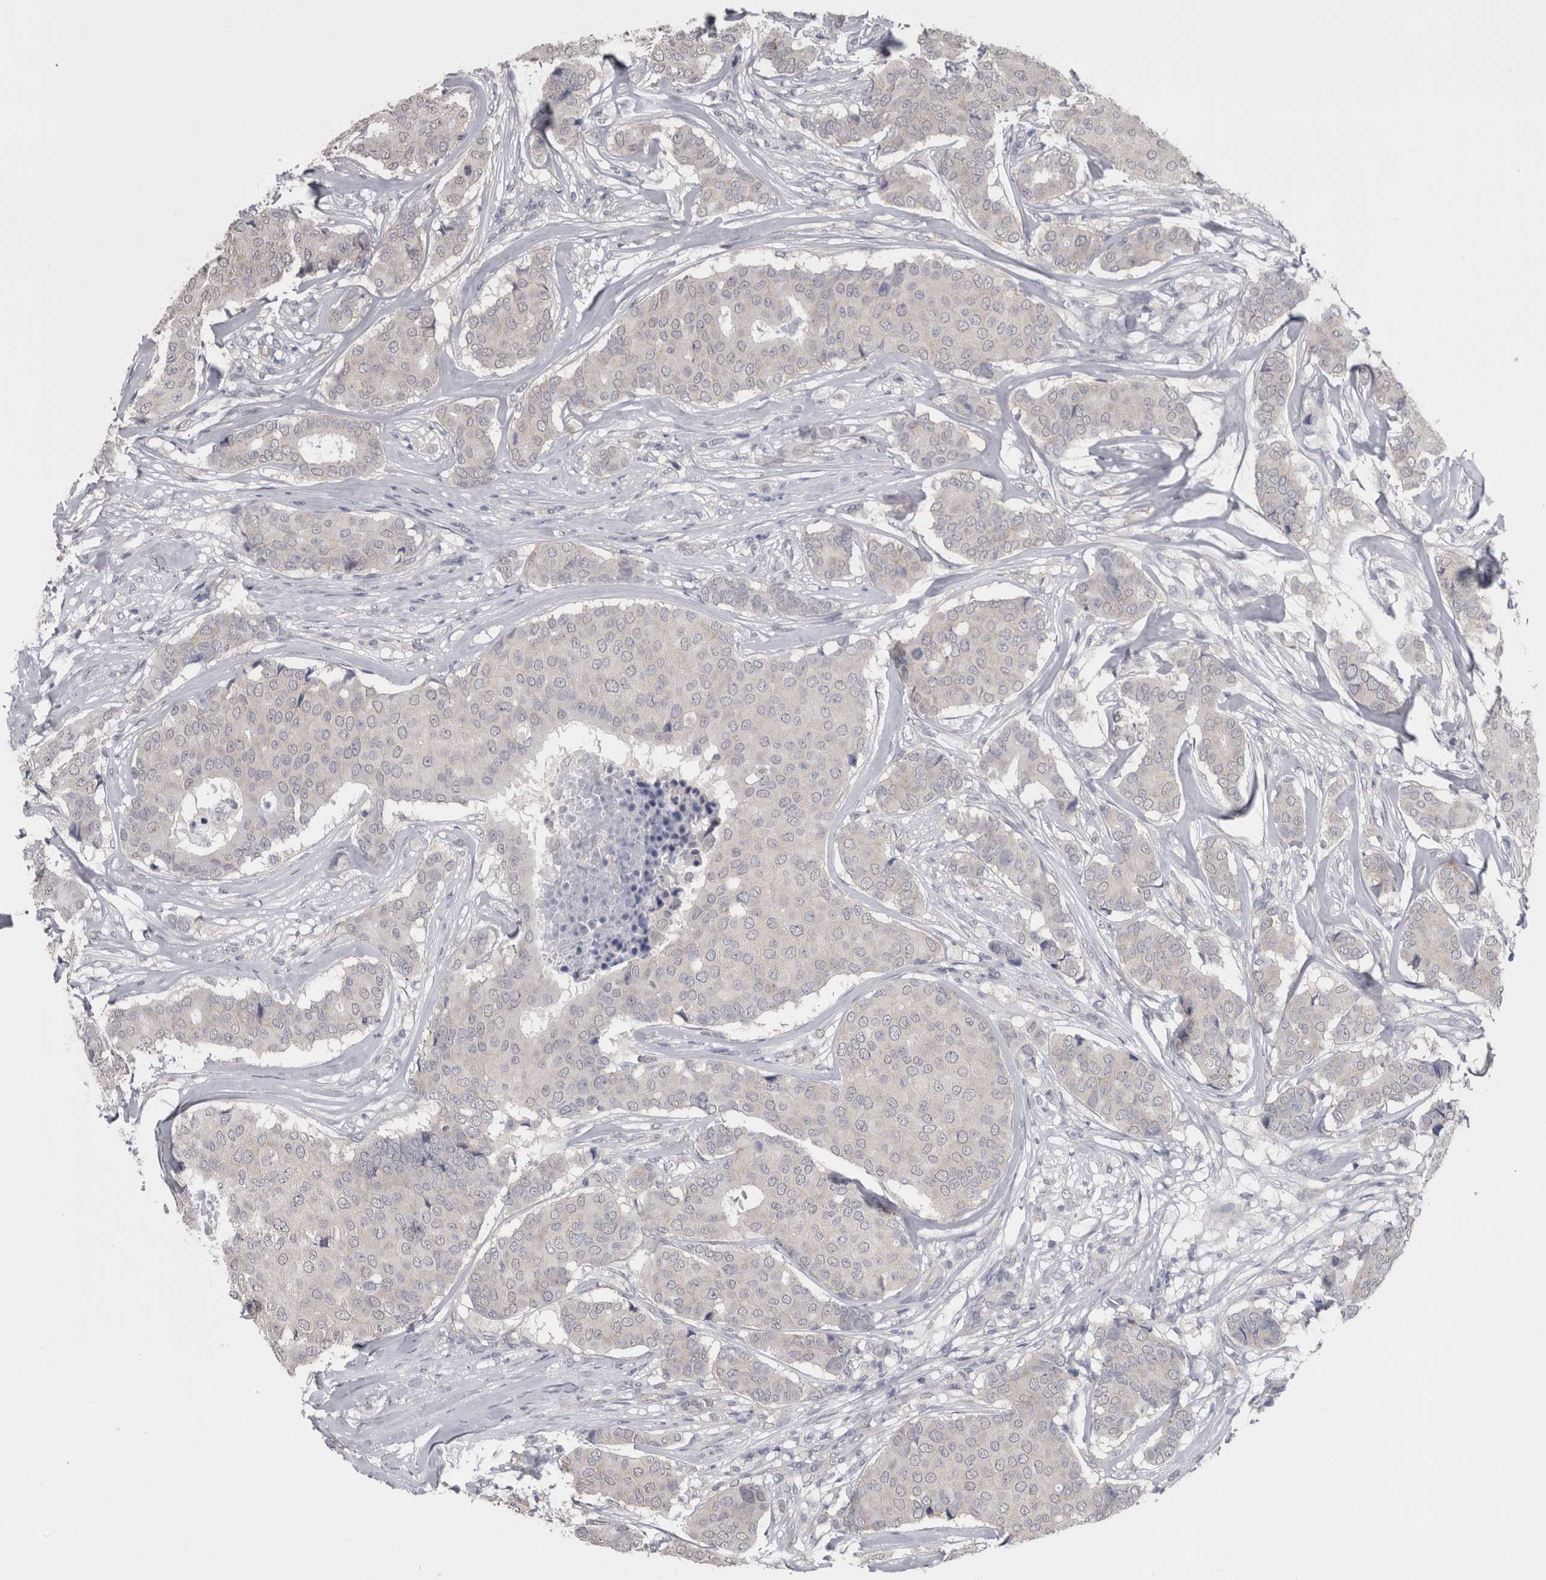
{"staining": {"intensity": "negative", "quantity": "none", "location": "none"}, "tissue": "breast cancer", "cell_type": "Tumor cells", "image_type": "cancer", "snomed": [{"axis": "morphology", "description": "Duct carcinoma"}, {"axis": "topography", "description": "Breast"}], "caption": "The histopathology image reveals no staining of tumor cells in infiltrating ductal carcinoma (breast).", "gene": "DDX6", "patient": {"sex": "female", "age": 75}}